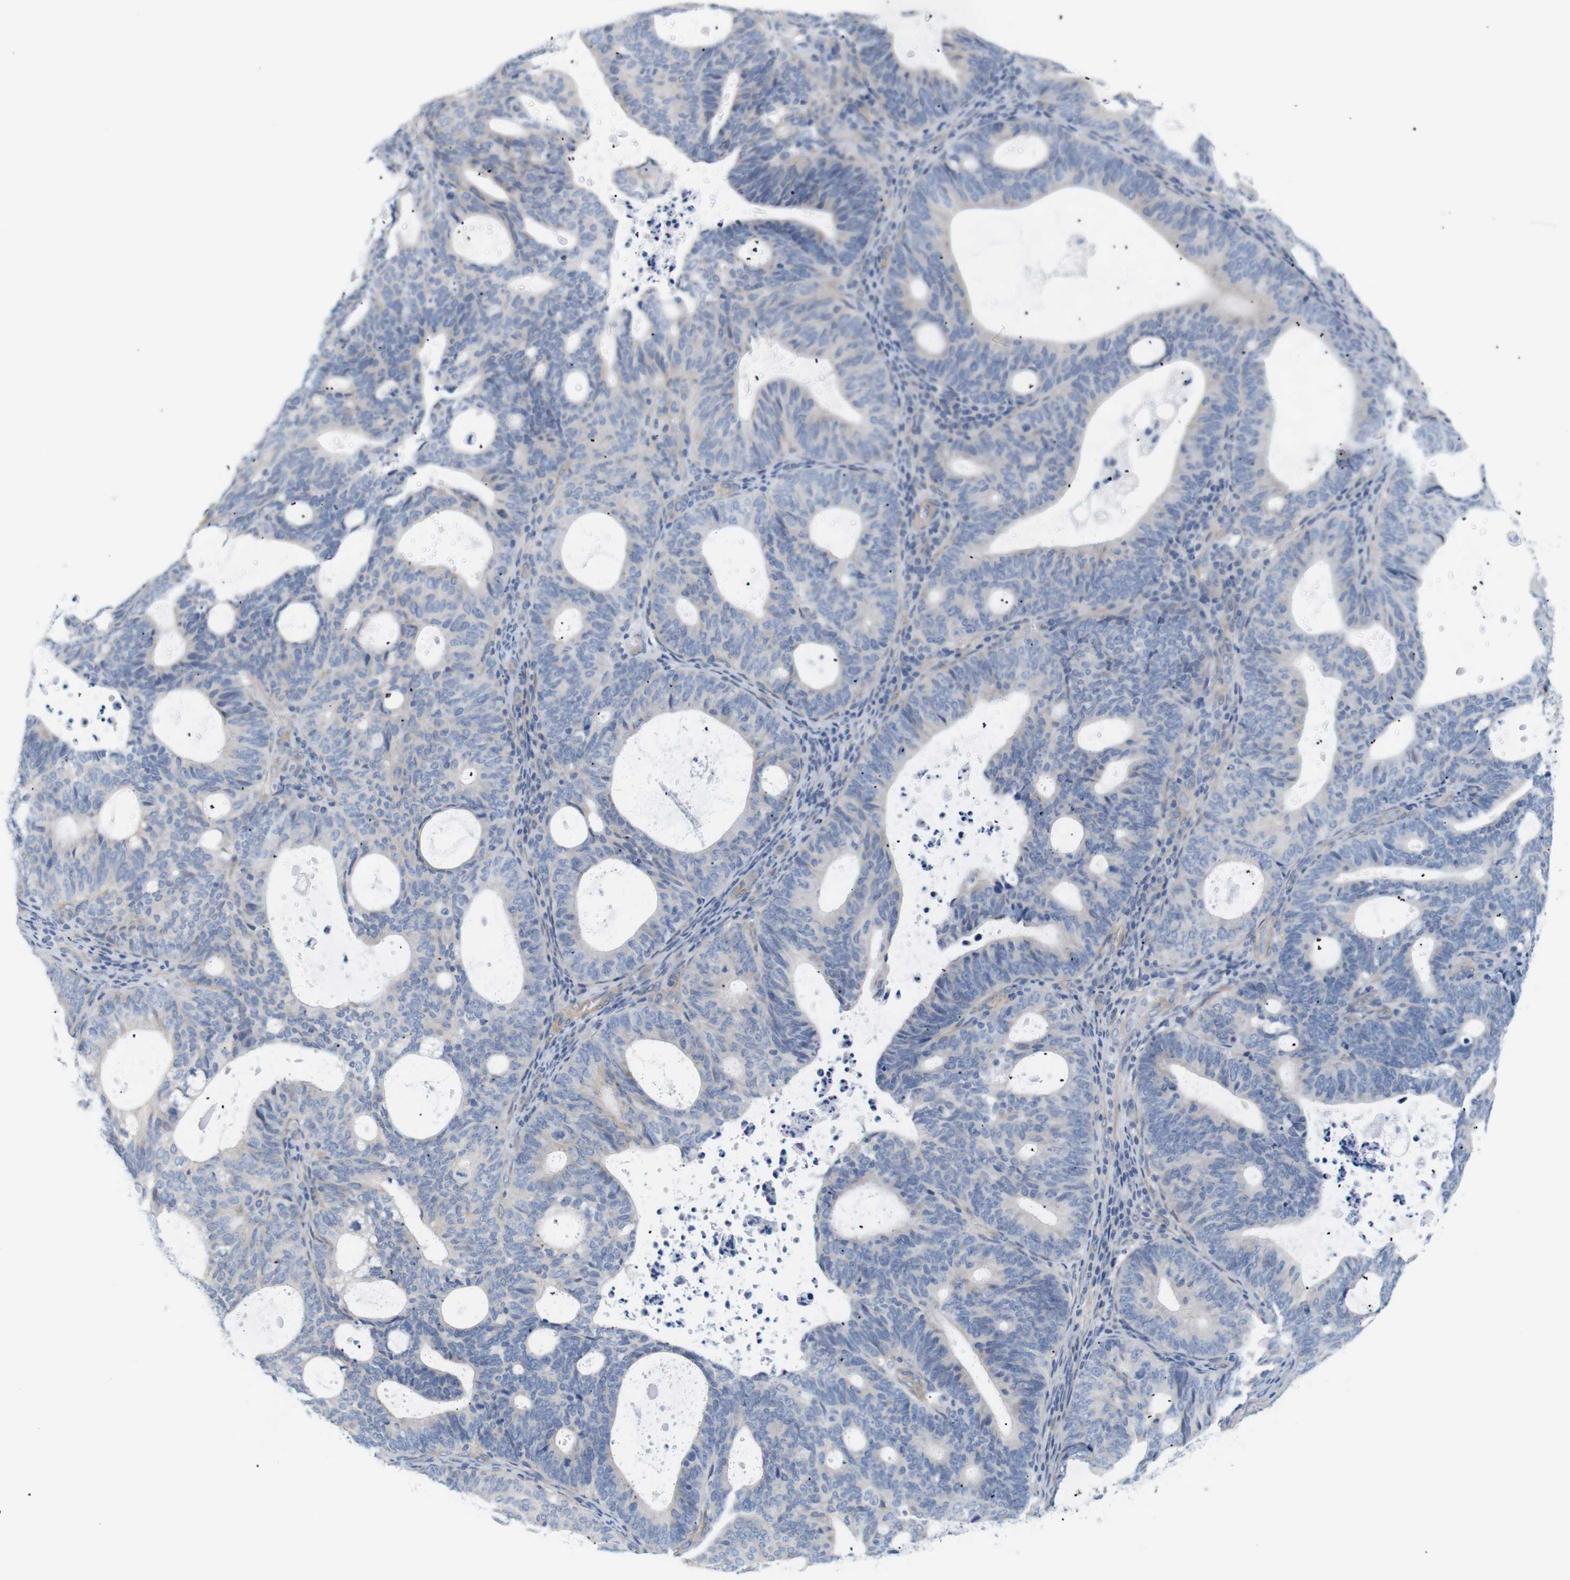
{"staining": {"intensity": "weak", "quantity": "<25%", "location": "cytoplasmic/membranous"}, "tissue": "endometrial cancer", "cell_type": "Tumor cells", "image_type": "cancer", "snomed": [{"axis": "morphology", "description": "Adenocarcinoma, NOS"}, {"axis": "topography", "description": "Uterus"}], "caption": "DAB (3,3'-diaminobenzidine) immunohistochemical staining of human adenocarcinoma (endometrial) shows no significant staining in tumor cells.", "gene": "STMN3", "patient": {"sex": "female", "age": 83}}